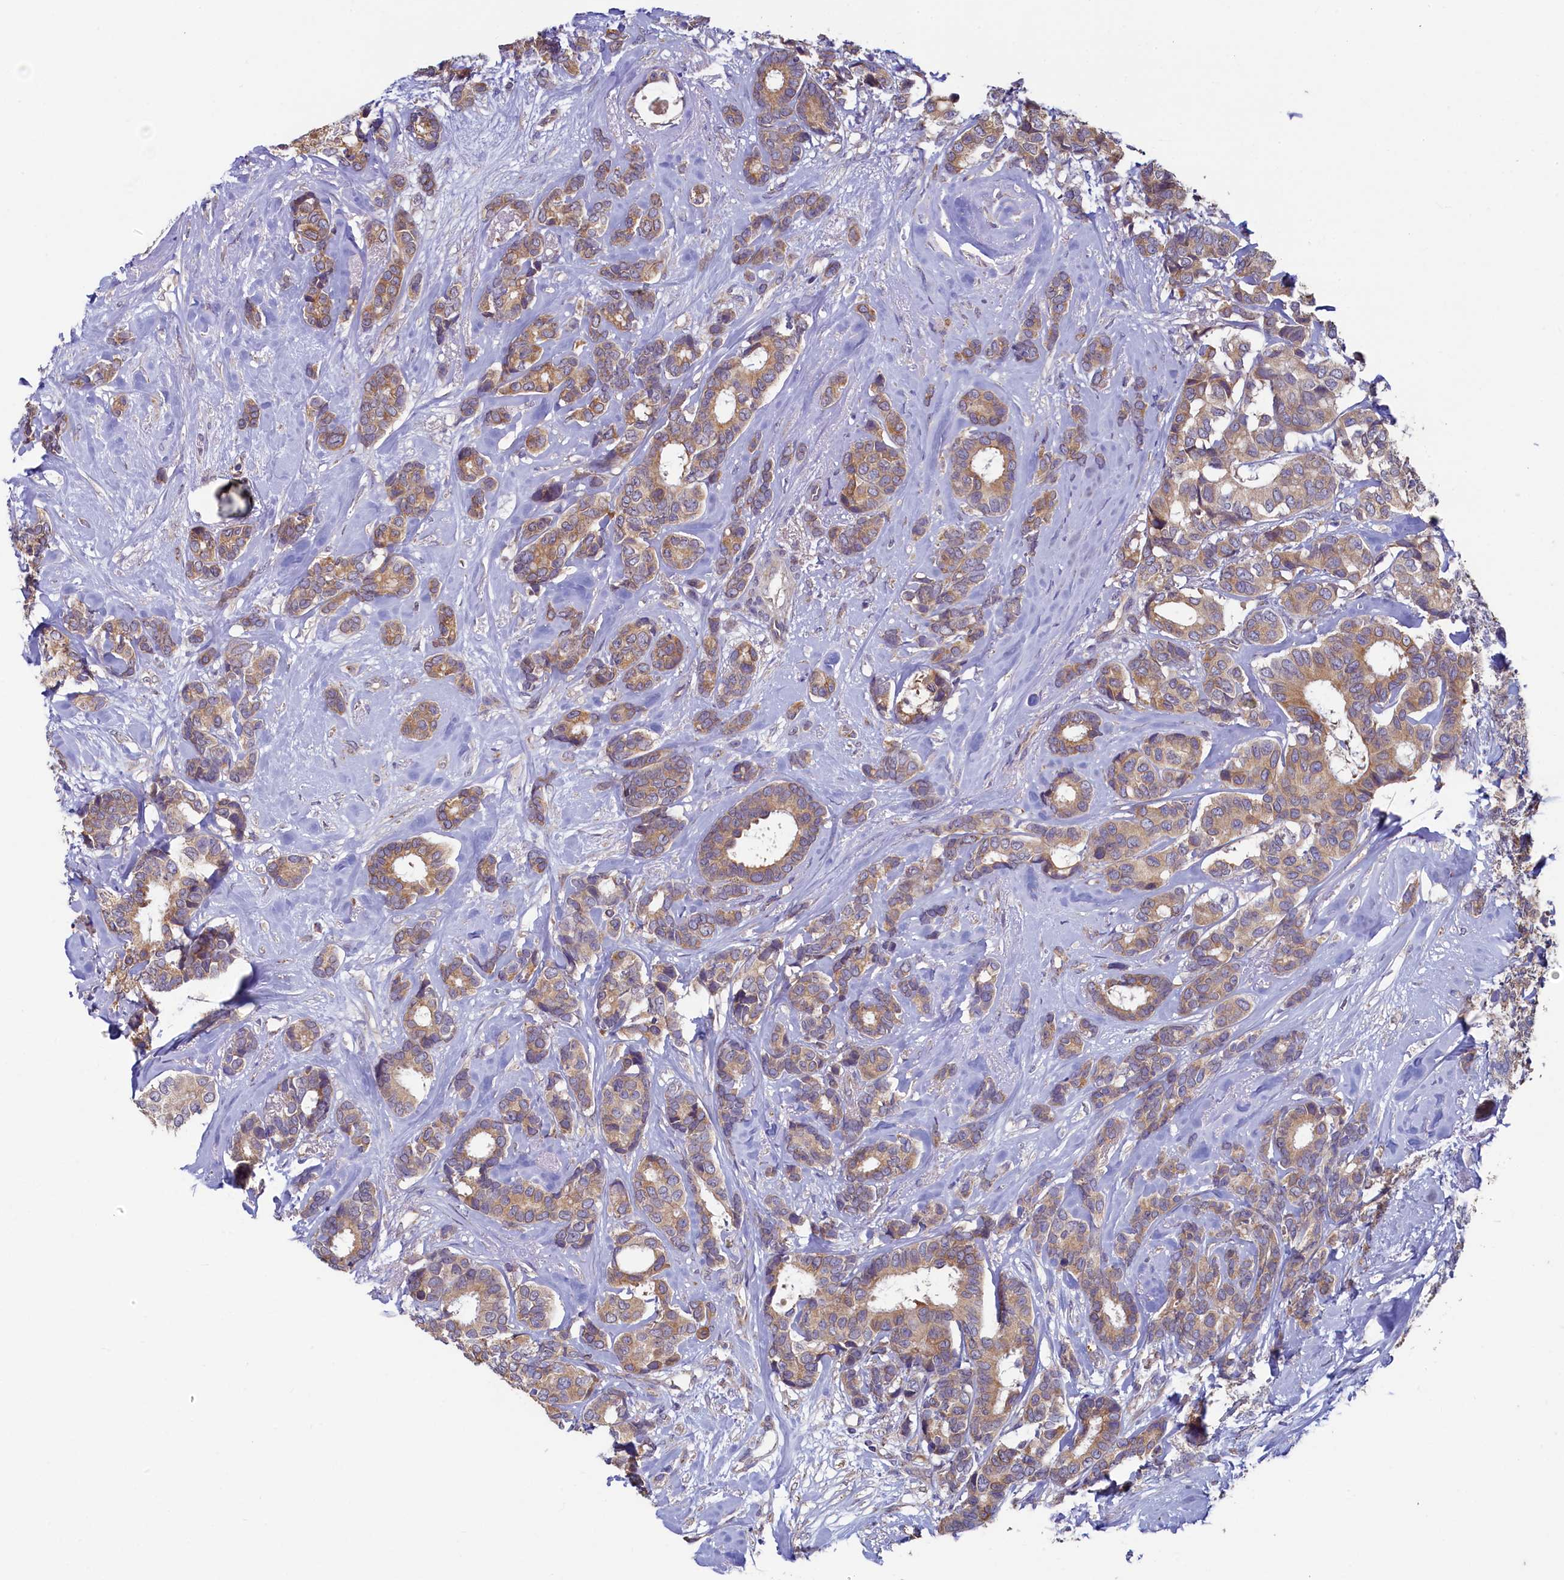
{"staining": {"intensity": "moderate", "quantity": ">75%", "location": "cytoplasmic/membranous"}, "tissue": "breast cancer", "cell_type": "Tumor cells", "image_type": "cancer", "snomed": [{"axis": "morphology", "description": "Duct carcinoma"}, {"axis": "topography", "description": "Breast"}], "caption": "Protein staining by immunohistochemistry reveals moderate cytoplasmic/membranous positivity in approximately >75% of tumor cells in breast cancer (intraductal carcinoma).", "gene": "SPATA2L", "patient": {"sex": "female", "age": 87}}